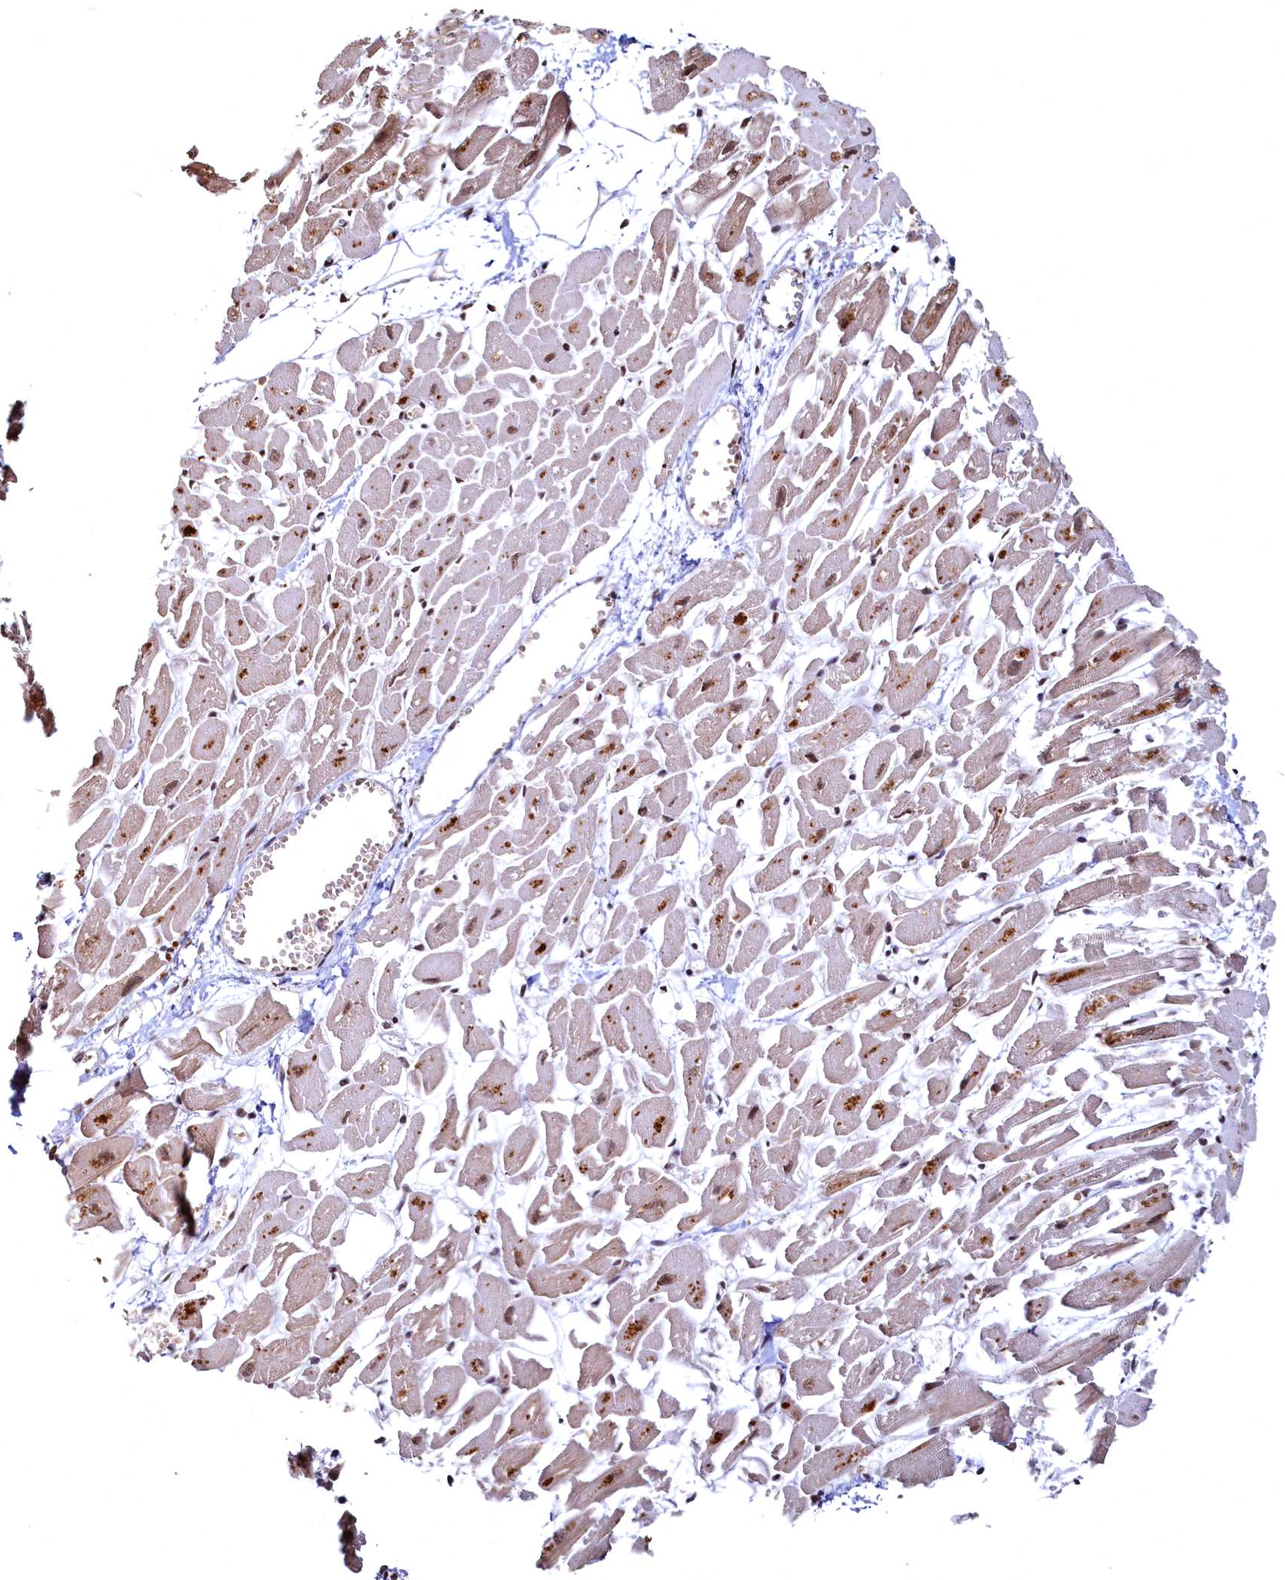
{"staining": {"intensity": "strong", "quantity": ">75%", "location": "nuclear"}, "tissue": "heart muscle", "cell_type": "Cardiomyocytes", "image_type": "normal", "snomed": [{"axis": "morphology", "description": "Normal tissue, NOS"}, {"axis": "topography", "description": "Heart"}], "caption": "Immunohistochemical staining of unremarkable human heart muscle reveals high levels of strong nuclear expression in about >75% of cardiomyocytes. (Stains: DAB in brown, nuclei in blue, Microscopy: brightfield microscopy at high magnification).", "gene": "RSRC2", "patient": {"sex": "female", "age": 64}}